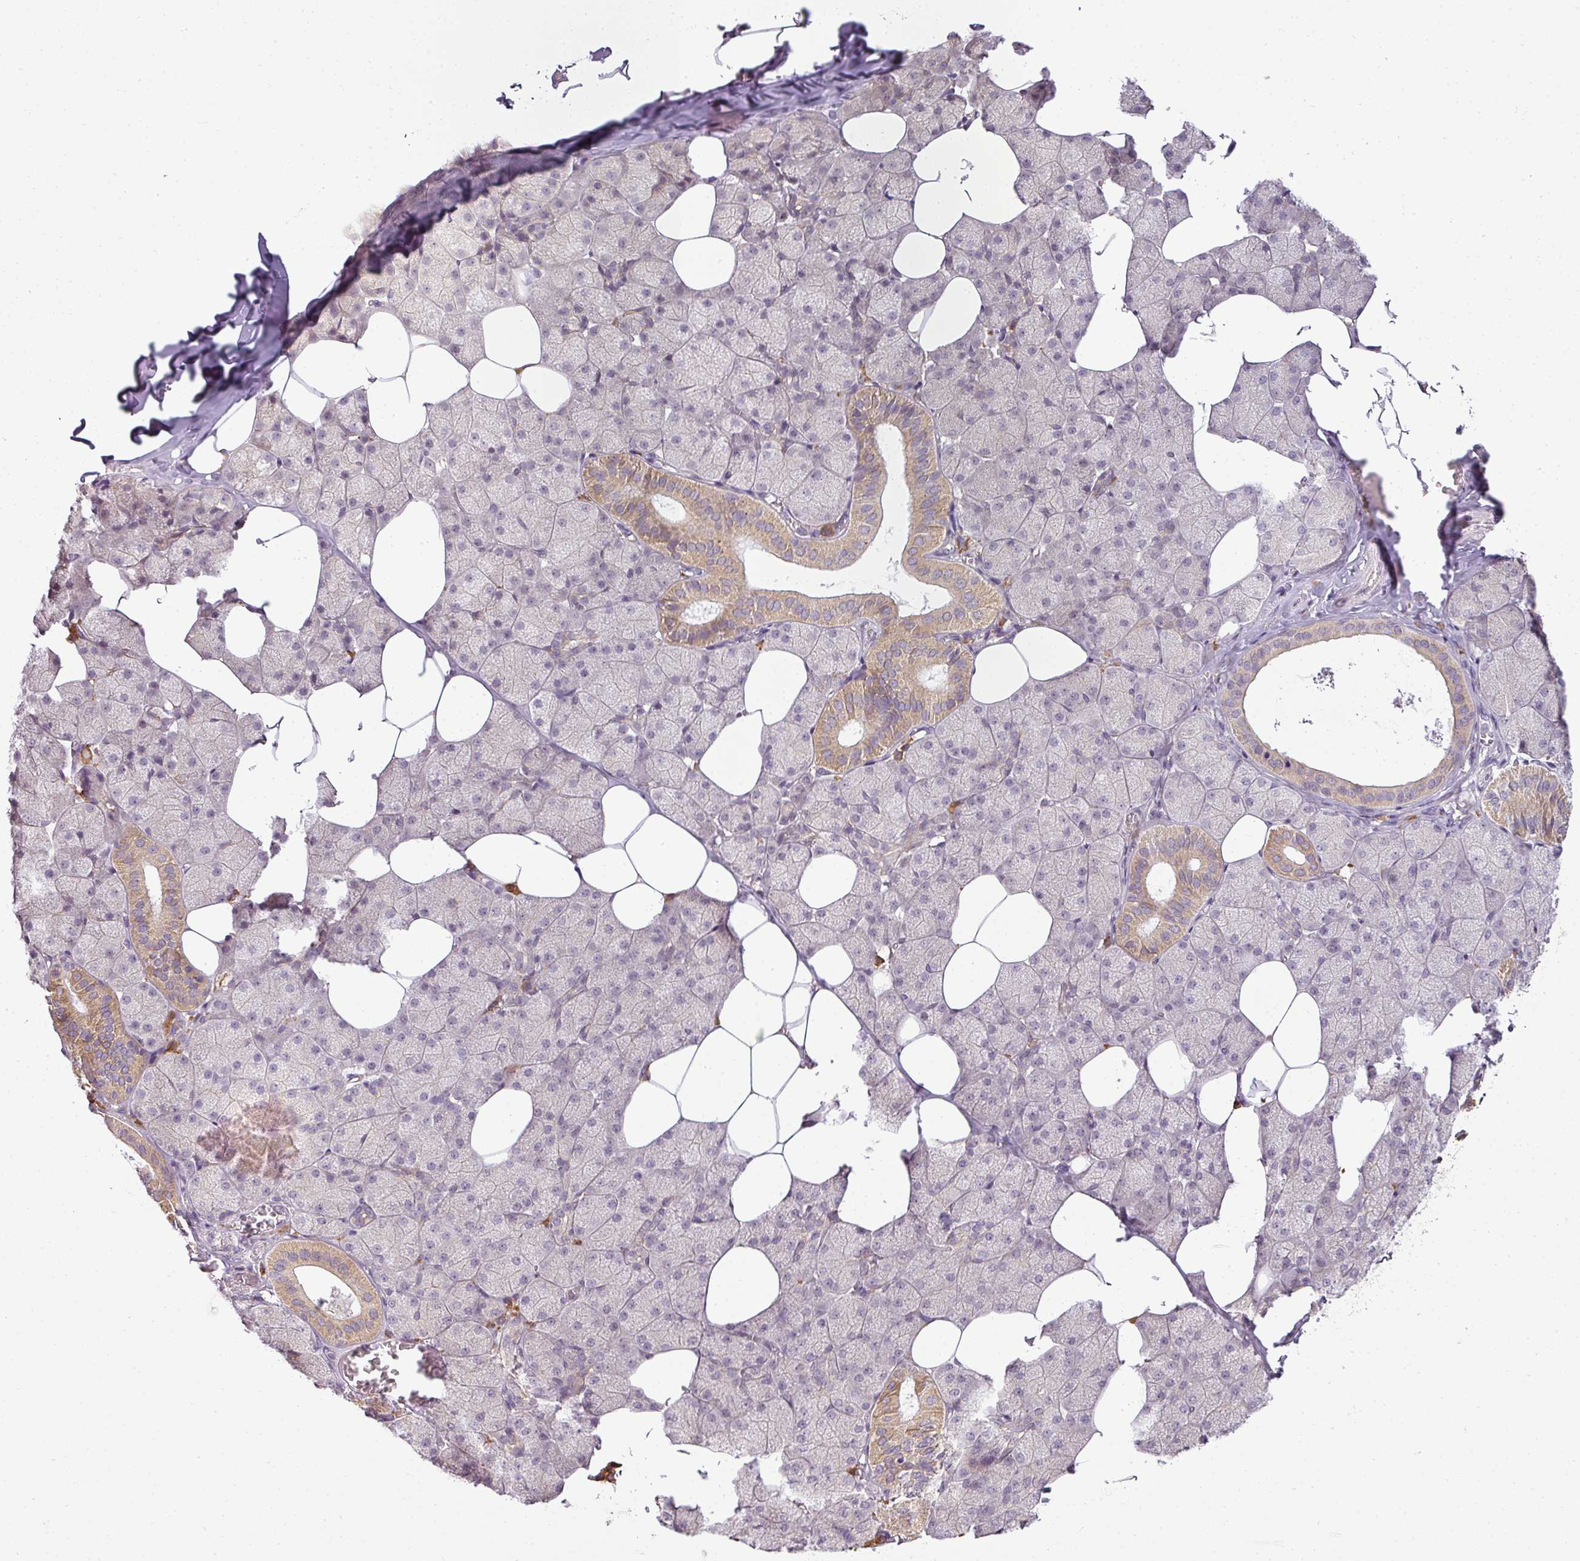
{"staining": {"intensity": "moderate", "quantity": "25%-75%", "location": "cytoplasmic/membranous"}, "tissue": "salivary gland", "cell_type": "Glandular cells", "image_type": "normal", "snomed": [{"axis": "morphology", "description": "Normal tissue, NOS"}, {"axis": "topography", "description": "Salivary gland"}, {"axis": "topography", "description": "Peripheral nerve tissue"}], "caption": "Immunohistochemical staining of normal human salivary gland displays medium levels of moderate cytoplasmic/membranous positivity in approximately 25%-75% of glandular cells. The staining is performed using DAB (3,3'-diaminobenzidine) brown chromogen to label protein expression. The nuclei are counter-stained blue using hematoxylin.", "gene": "LY75", "patient": {"sex": "male", "age": 38}}